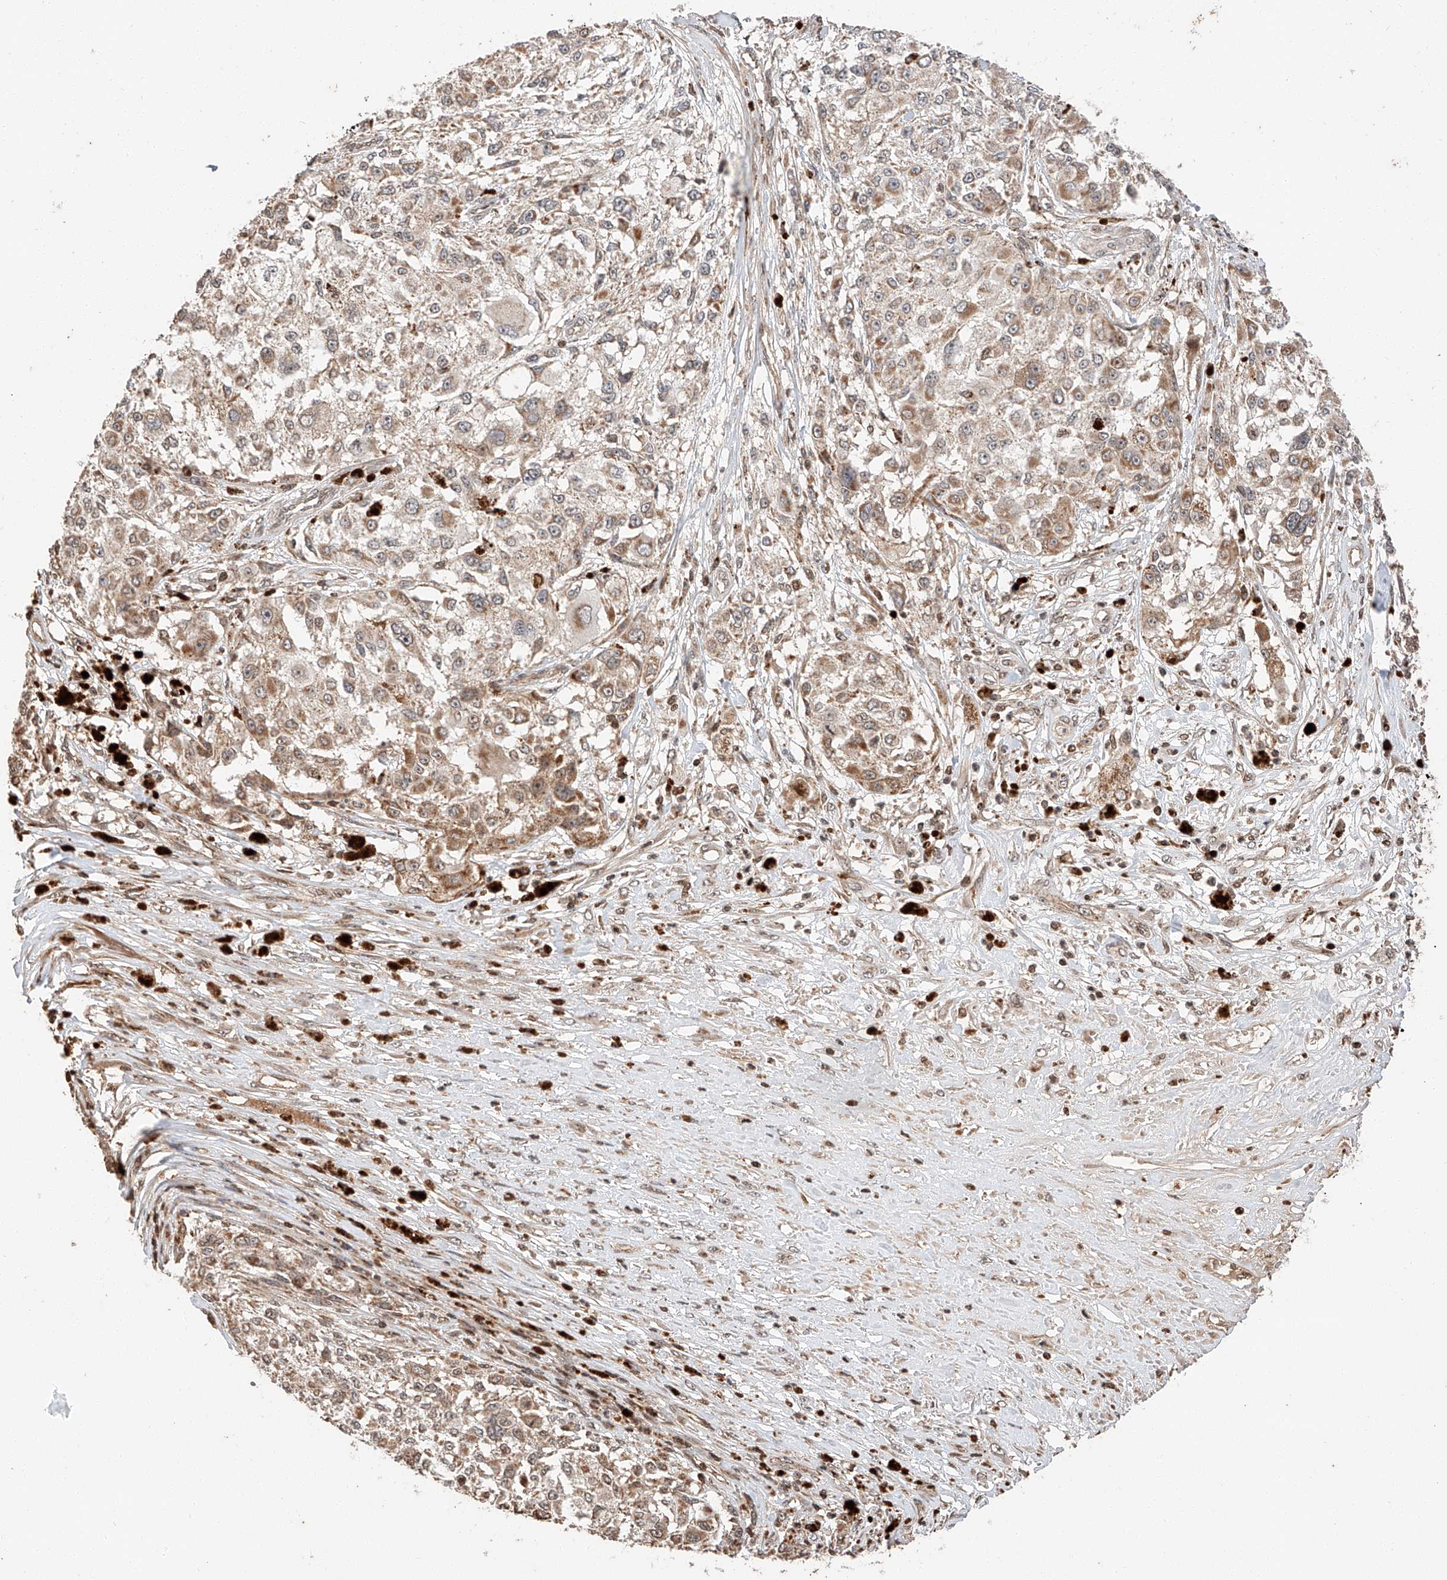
{"staining": {"intensity": "moderate", "quantity": "<25%", "location": "cytoplasmic/membranous"}, "tissue": "melanoma", "cell_type": "Tumor cells", "image_type": "cancer", "snomed": [{"axis": "morphology", "description": "Necrosis, NOS"}, {"axis": "morphology", "description": "Malignant melanoma, NOS"}, {"axis": "topography", "description": "Skin"}], "caption": "Immunohistochemical staining of melanoma reveals moderate cytoplasmic/membranous protein positivity in approximately <25% of tumor cells. The protein of interest is stained brown, and the nuclei are stained in blue (DAB IHC with brightfield microscopy, high magnification).", "gene": "ARHGAP33", "patient": {"sex": "female", "age": 87}}